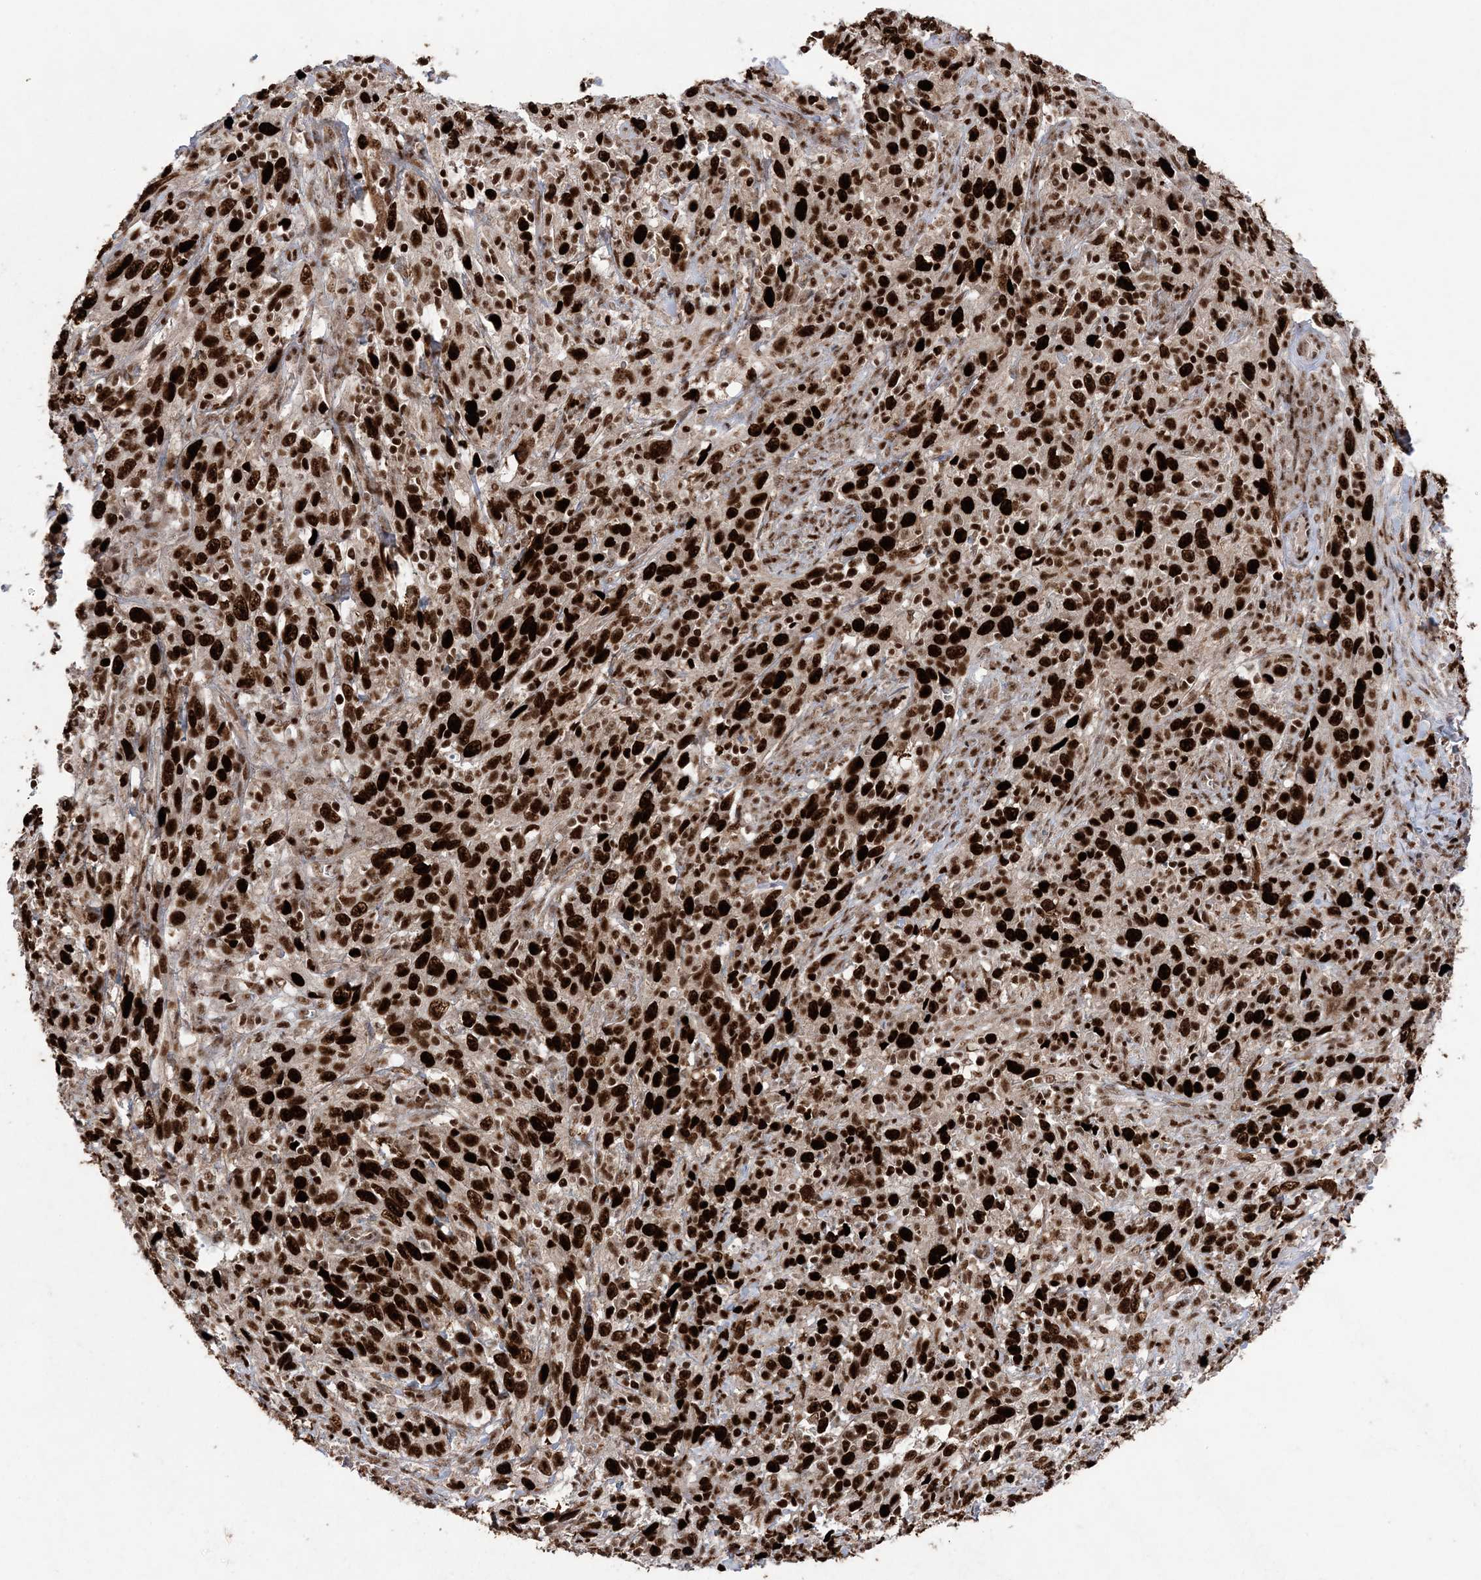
{"staining": {"intensity": "strong", "quantity": ">75%", "location": "nuclear"}, "tissue": "cervical cancer", "cell_type": "Tumor cells", "image_type": "cancer", "snomed": [{"axis": "morphology", "description": "Squamous cell carcinoma, NOS"}, {"axis": "topography", "description": "Cervix"}], "caption": "IHC image of cervical cancer stained for a protein (brown), which reveals high levels of strong nuclear staining in about >75% of tumor cells.", "gene": "LIG1", "patient": {"sex": "female", "age": 46}}